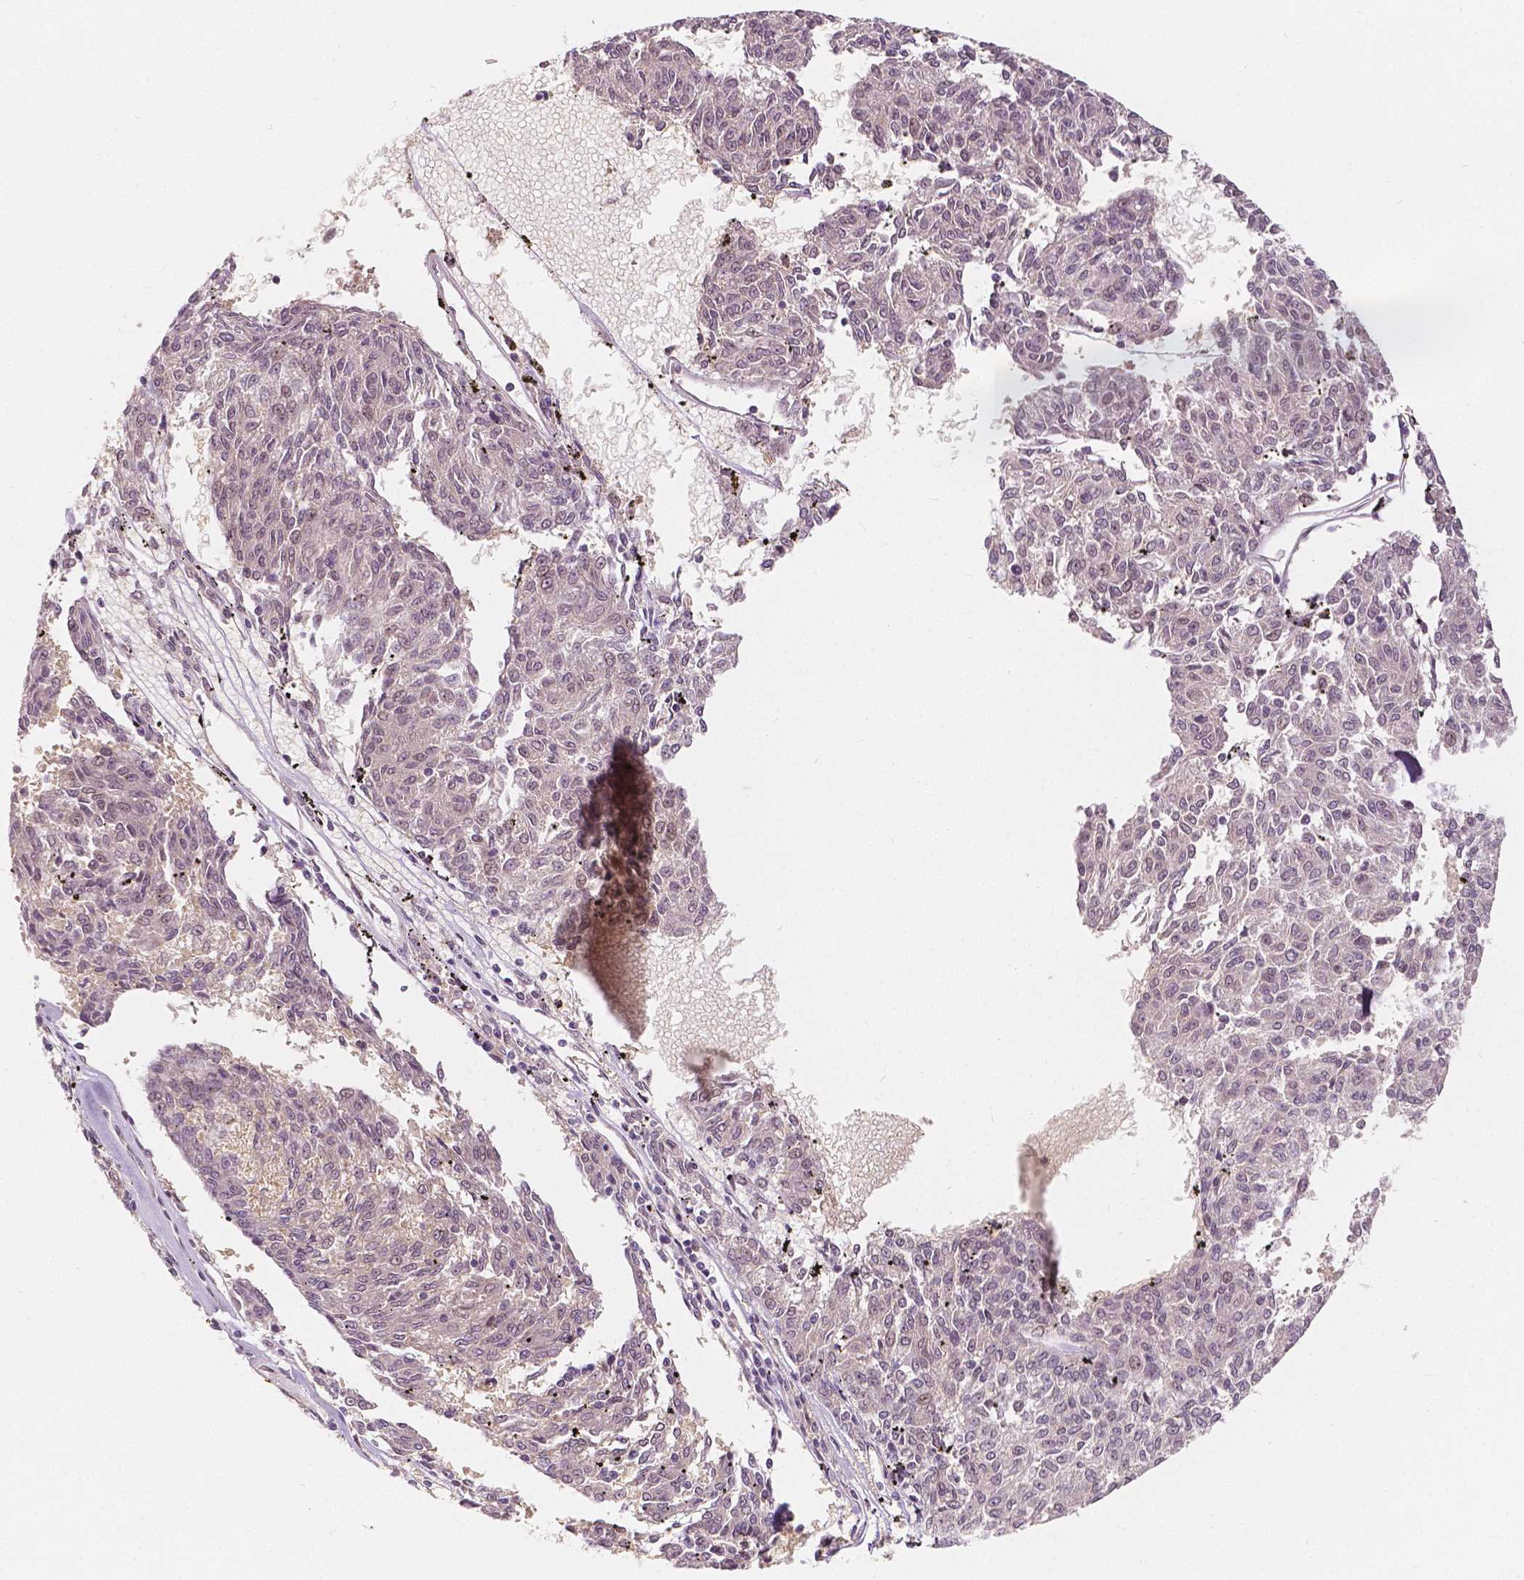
{"staining": {"intensity": "negative", "quantity": "none", "location": "none"}, "tissue": "melanoma", "cell_type": "Tumor cells", "image_type": "cancer", "snomed": [{"axis": "morphology", "description": "Malignant melanoma, NOS"}, {"axis": "topography", "description": "Skin"}], "caption": "Tumor cells are negative for protein expression in human melanoma. (DAB immunohistochemistry with hematoxylin counter stain).", "gene": "NAPRT", "patient": {"sex": "female", "age": 72}}